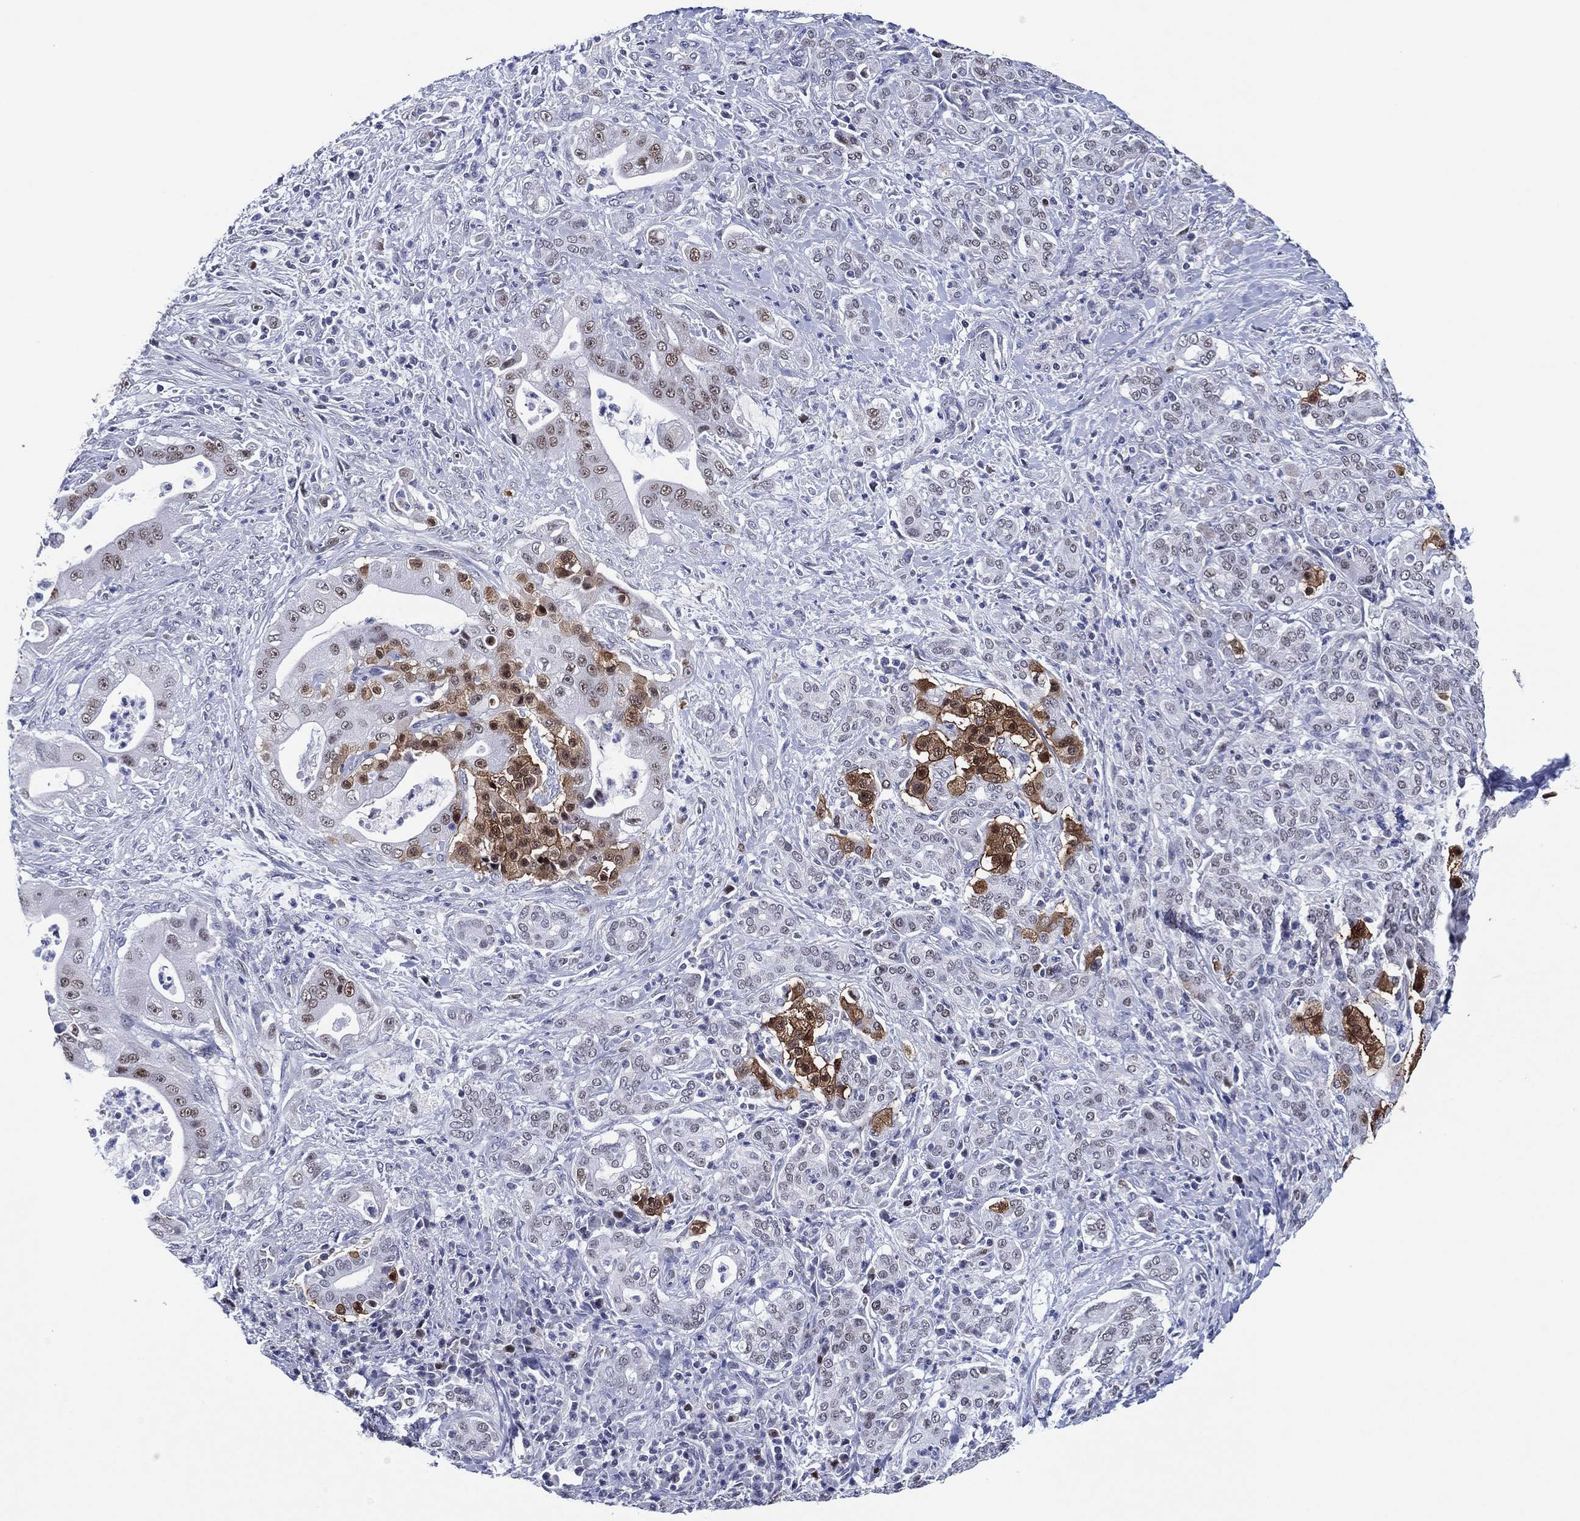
{"staining": {"intensity": "strong", "quantity": "<25%", "location": "cytoplasmic/membranous,nuclear"}, "tissue": "pancreatic cancer", "cell_type": "Tumor cells", "image_type": "cancer", "snomed": [{"axis": "morphology", "description": "Normal tissue, NOS"}, {"axis": "morphology", "description": "Inflammation, NOS"}, {"axis": "morphology", "description": "Adenocarcinoma, NOS"}, {"axis": "topography", "description": "Pancreas"}], "caption": "Strong cytoplasmic/membranous and nuclear positivity for a protein is present in approximately <25% of tumor cells of pancreatic adenocarcinoma using immunohistochemistry.", "gene": "GATA6", "patient": {"sex": "male", "age": 57}}